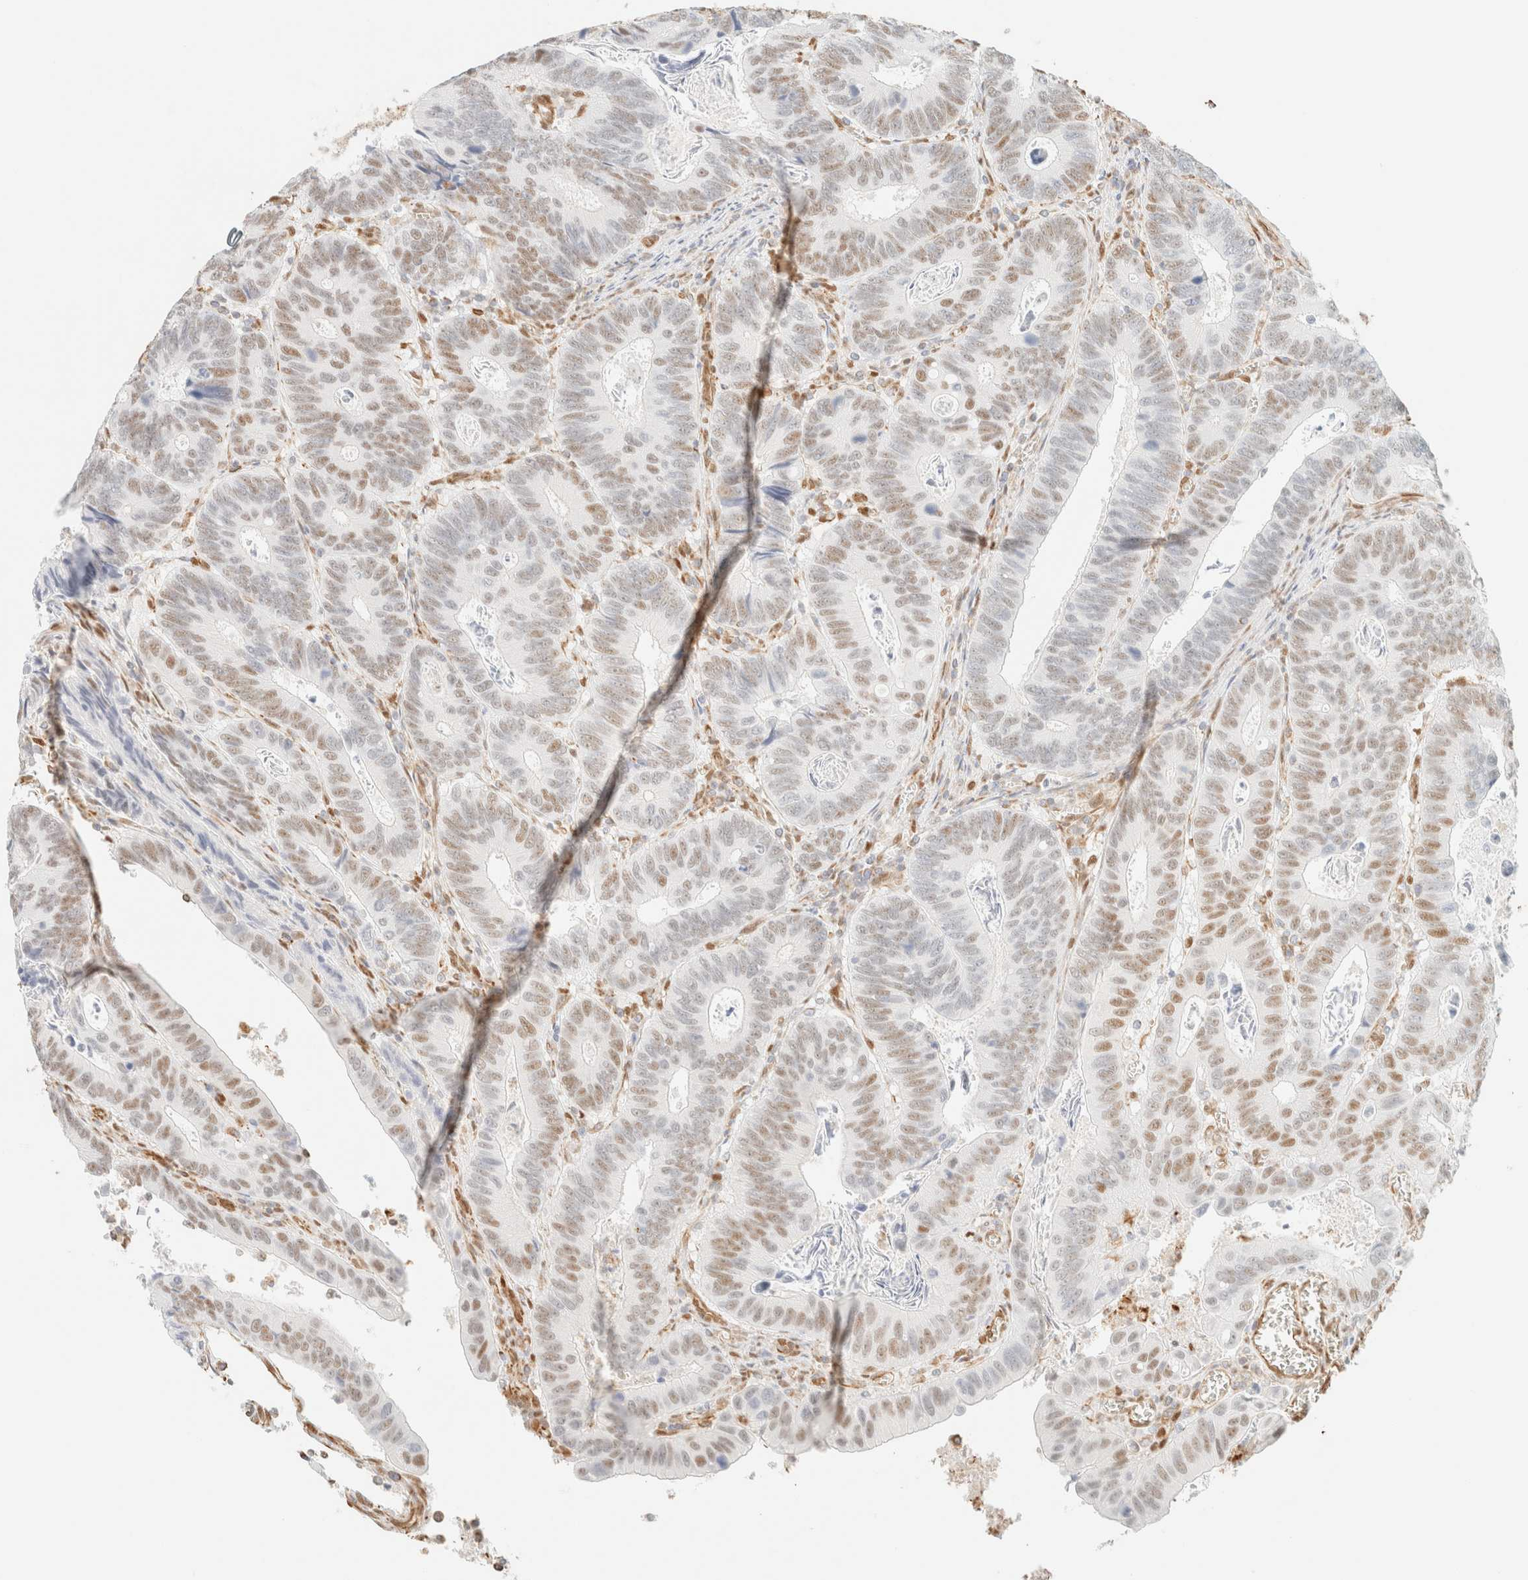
{"staining": {"intensity": "weak", "quantity": "25%-75%", "location": "nuclear"}, "tissue": "colorectal cancer", "cell_type": "Tumor cells", "image_type": "cancer", "snomed": [{"axis": "morphology", "description": "Adenocarcinoma, NOS"}, {"axis": "topography", "description": "Colon"}], "caption": "Immunohistochemical staining of colorectal adenocarcinoma displays weak nuclear protein positivity in approximately 25%-75% of tumor cells. (brown staining indicates protein expression, while blue staining denotes nuclei).", "gene": "ZSCAN18", "patient": {"sex": "male", "age": 72}}